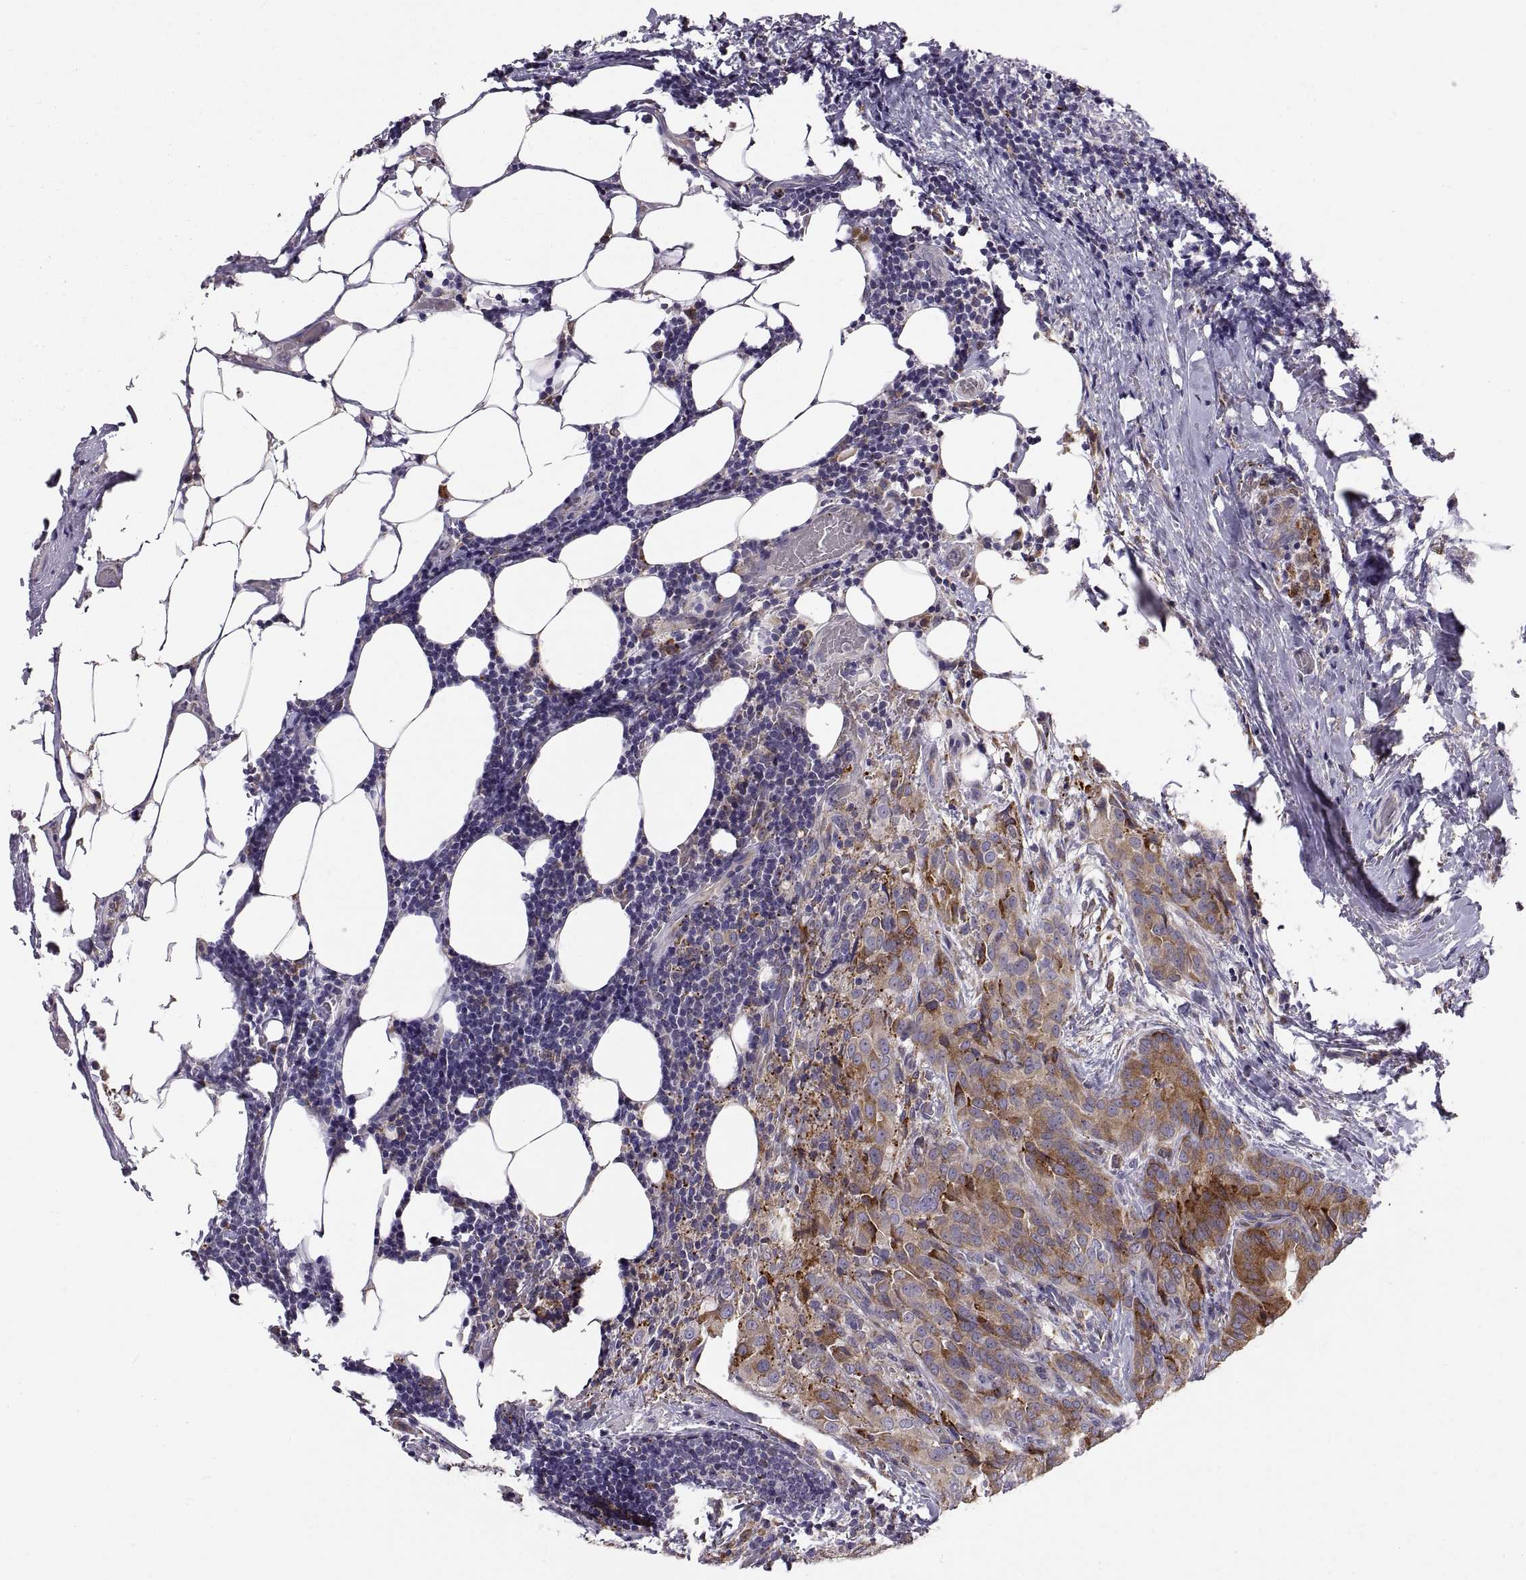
{"staining": {"intensity": "moderate", "quantity": ">75%", "location": "cytoplasmic/membranous"}, "tissue": "thyroid cancer", "cell_type": "Tumor cells", "image_type": "cancer", "snomed": [{"axis": "morphology", "description": "Papillary adenocarcinoma, NOS"}, {"axis": "topography", "description": "Thyroid gland"}], "caption": "Protein staining demonstrates moderate cytoplasmic/membranous expression in about >75% of tumor cells in thyroid cancer. (IHC, brightfield microscopy, high magnification).", "gene": "PLEKHB2", "patient": {"sex": "male", "age": 61}}